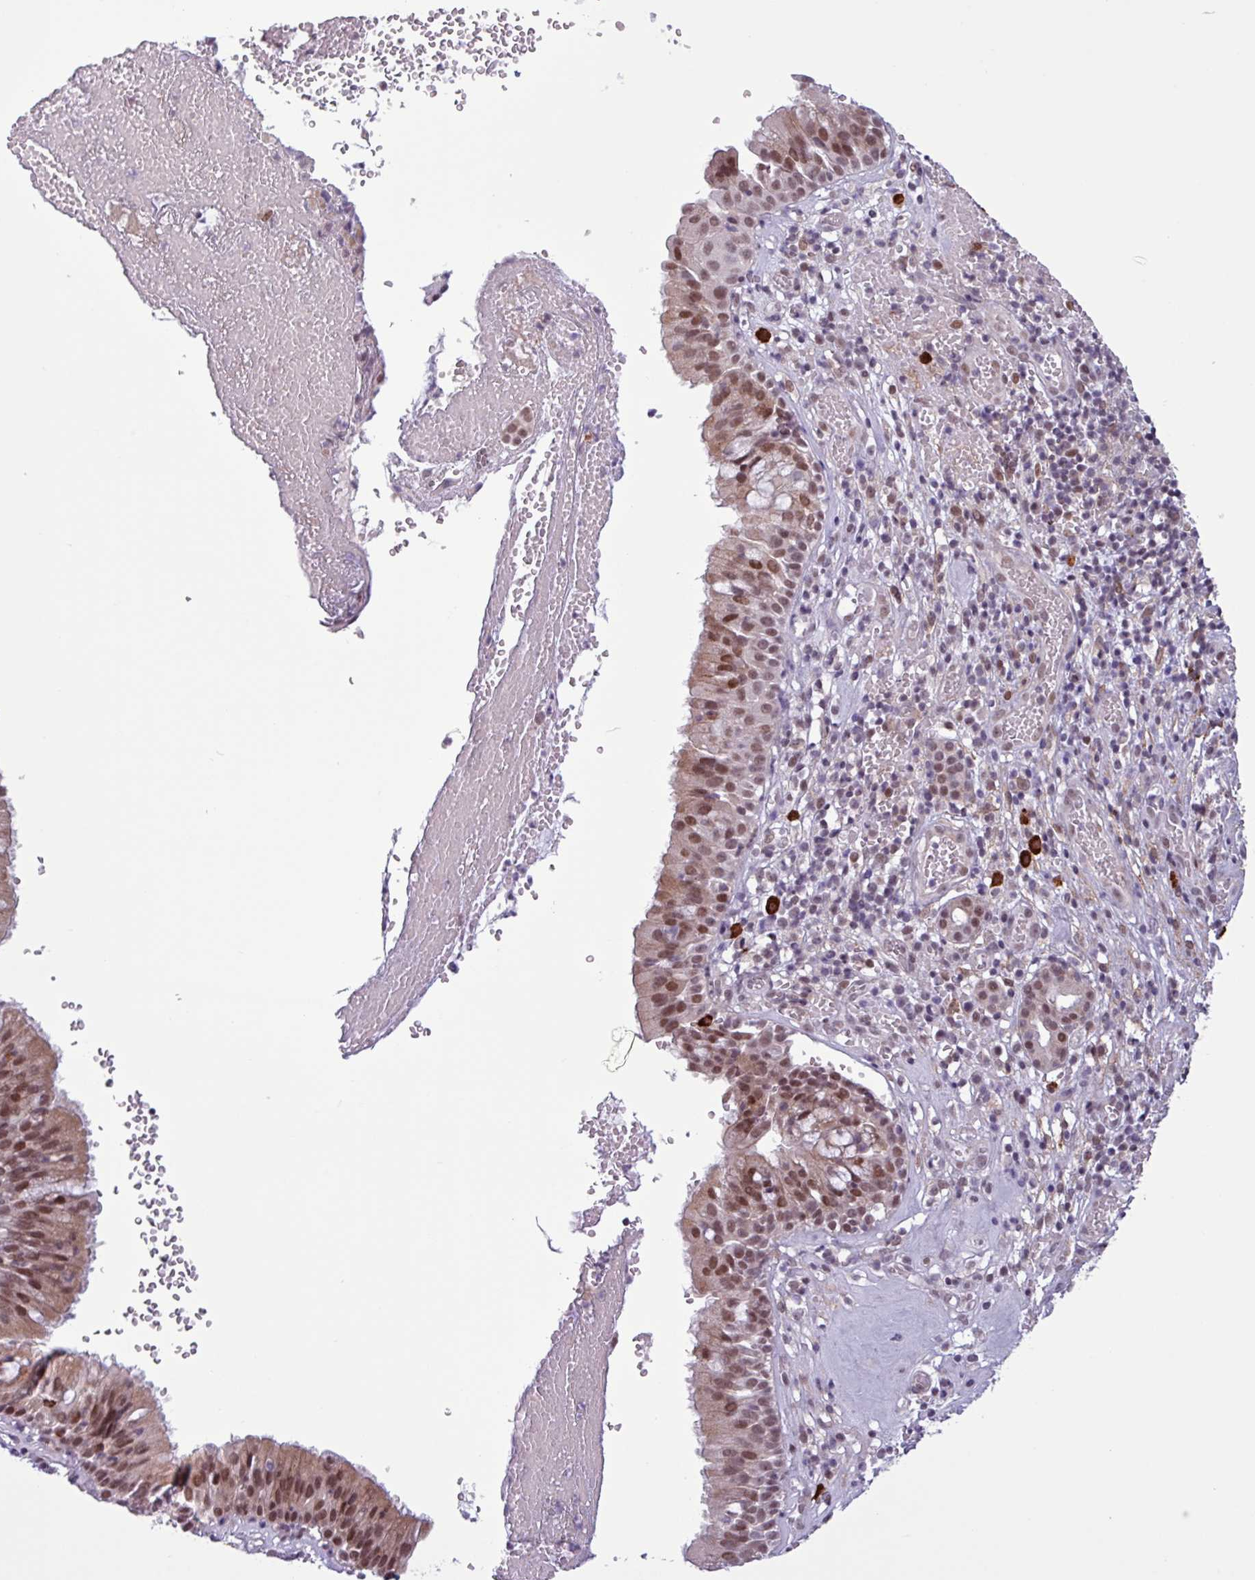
{"staining": {"intensity": "moderate", "quantity": ">75%", "location": "cytoplasmic/membranous,nuclear"}, "tissue": "nasopharynx", "cell_type": "Respiratory epithelial cells", "image_type": "normal", "snomed": [{"axis": "morphology", "description": "Normal tissue, NOS"}, {"axis": "topography", "description": "Nasopharynx"}], "caption": "The image shows a brown stain indicating the presence of a protein in the cytoplasmic/membranous,nuclear of respiratory epithelial cells in nasopharynx.", "gene": "NOTCH2", "patient": {"sex": "male", "age": 65}}